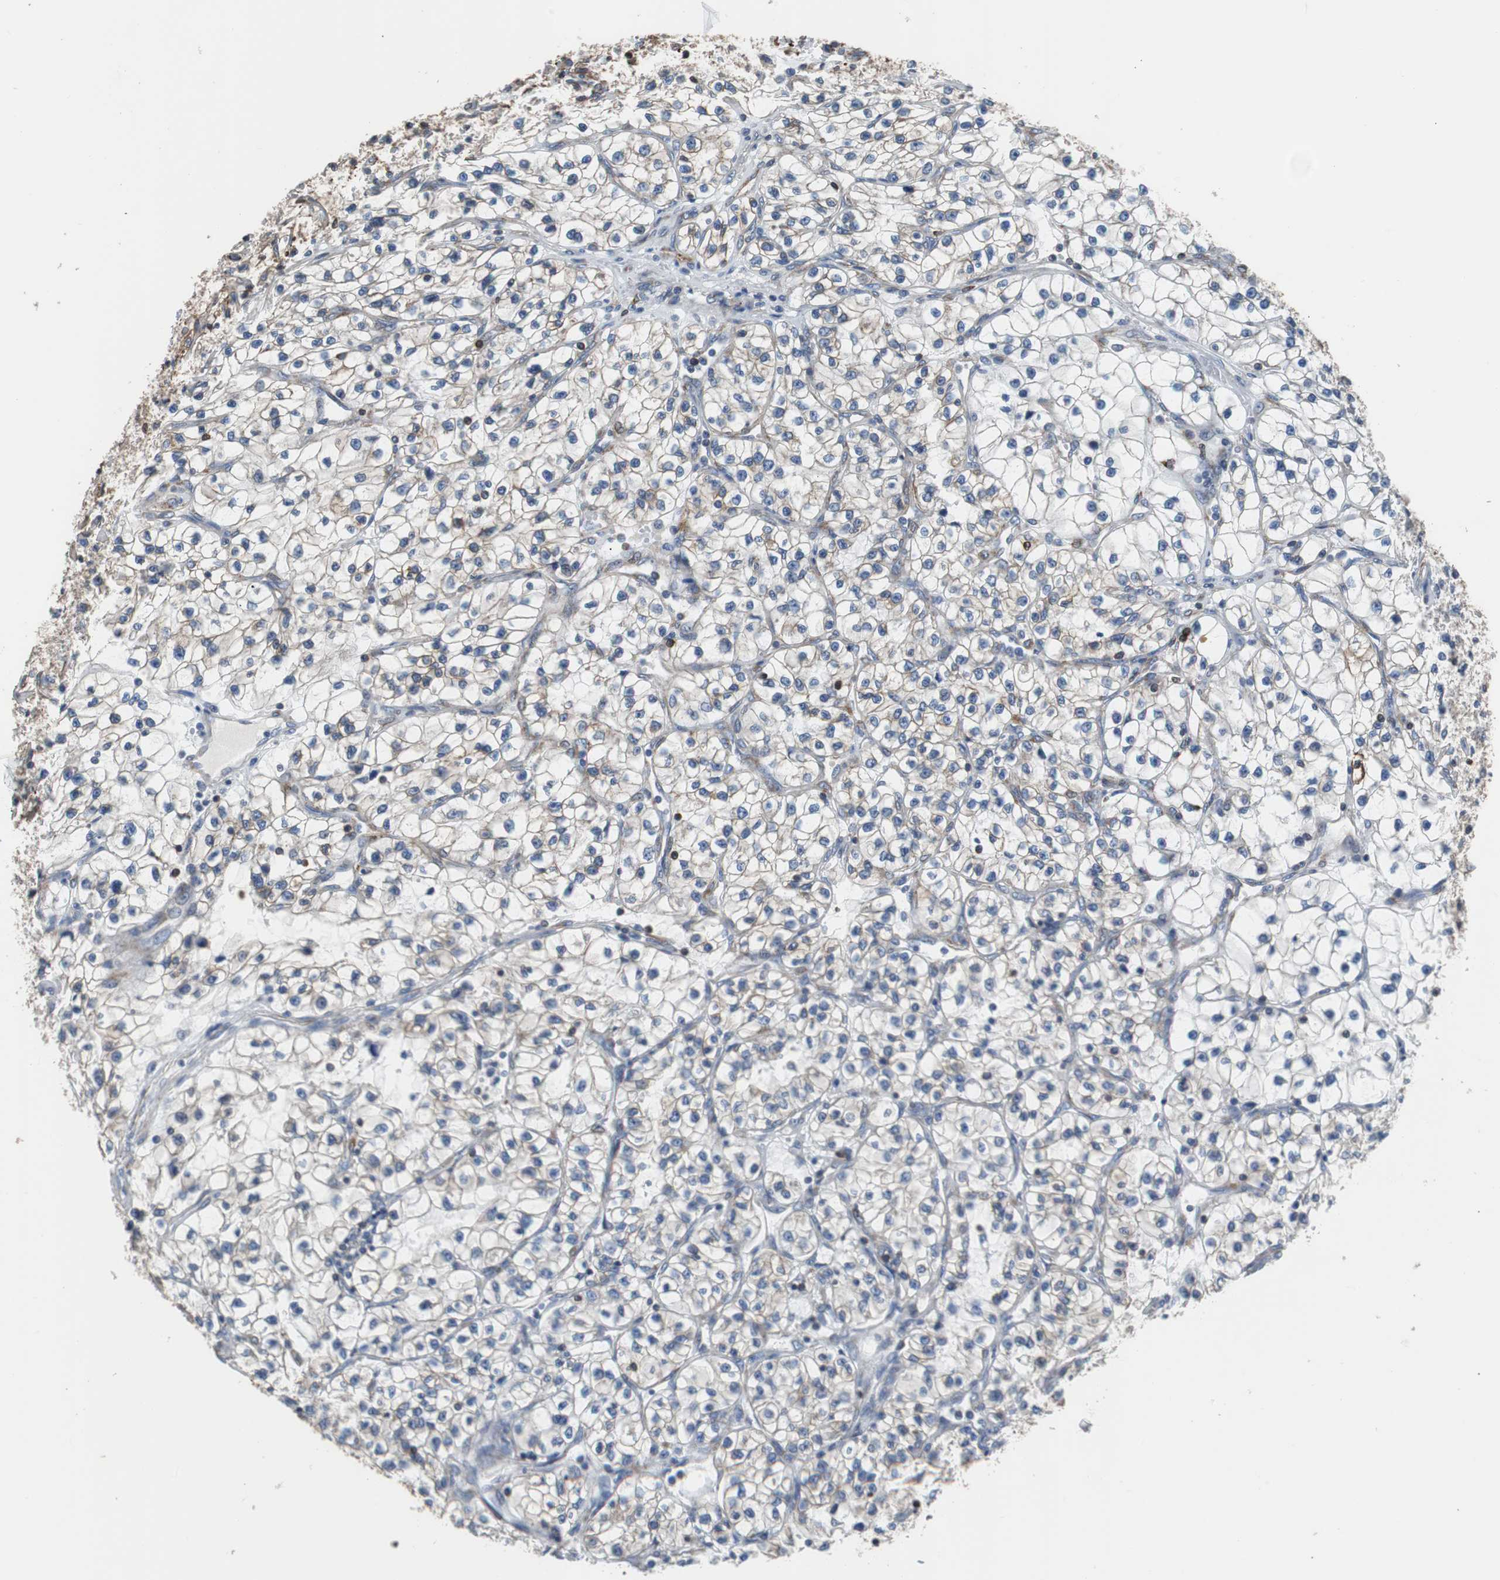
{"staining": {"intensity": "moderate", "quantity": "25%-75%", "location": "cytoplasmic/membranous"}, "tissue": "renal cancer", "cell_type": "Tumor cells", "image_type": "cancer", "snomed": [{"axis": "morphology", "description": "Adenocarcinoma, NOS"}, {"axis": "topography", "description": "Kidney"}], "caption": "Protein analysis of renal cancer tissue exhibits moderate cytoplasmic/membranous staining in about 25%-75% of tumor cells. The staining was performed using DAB (3,3'-diaminobenzidine), with brown indicating positive protein expression. Nuclei are stained blue with hematoxylin.", "gene": "PBXIP1", "patient": {"sex": "female", "age": 57}}